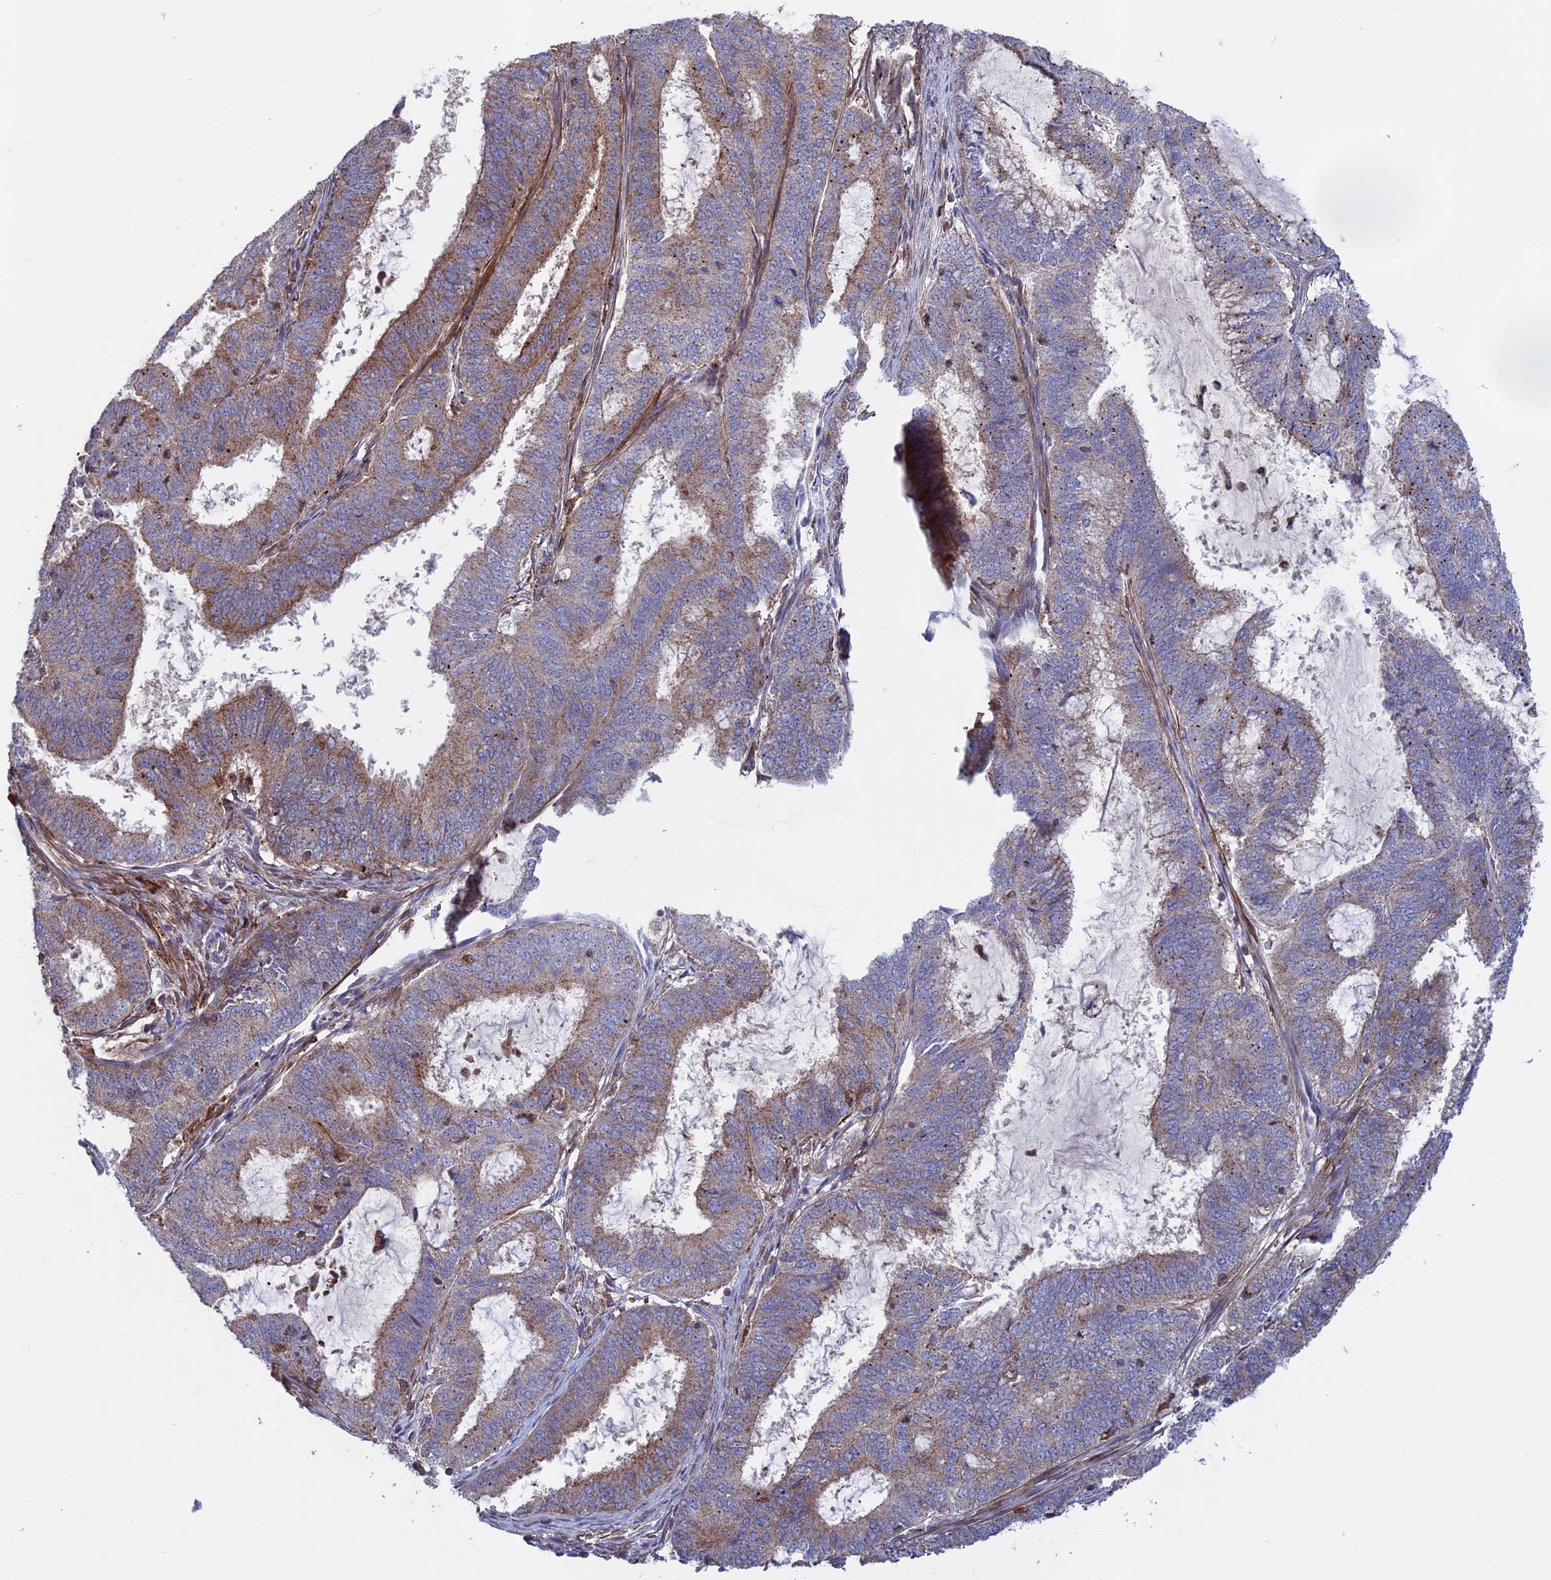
{"staining": {"intensity": "weak", "quantity": "25%-75%", "location": "cytoplasmic/membranous"}, "tissue": "endometrial cancer", "cell_type": "Tumor cells", "image_type": "cancer", "snomed": [{"axis": "morphology", "description": "Adenocarcinoma, NOS"}, {"axis": "topography", "description": "Endometrium"}], "caption": "Tumor cells show weak cytoplasmic/membranous positivity in about 25%-75% of cells in endometrial cancer.", "gene": "LYPD5", "patient": {"sex": "female", "age": 51}}